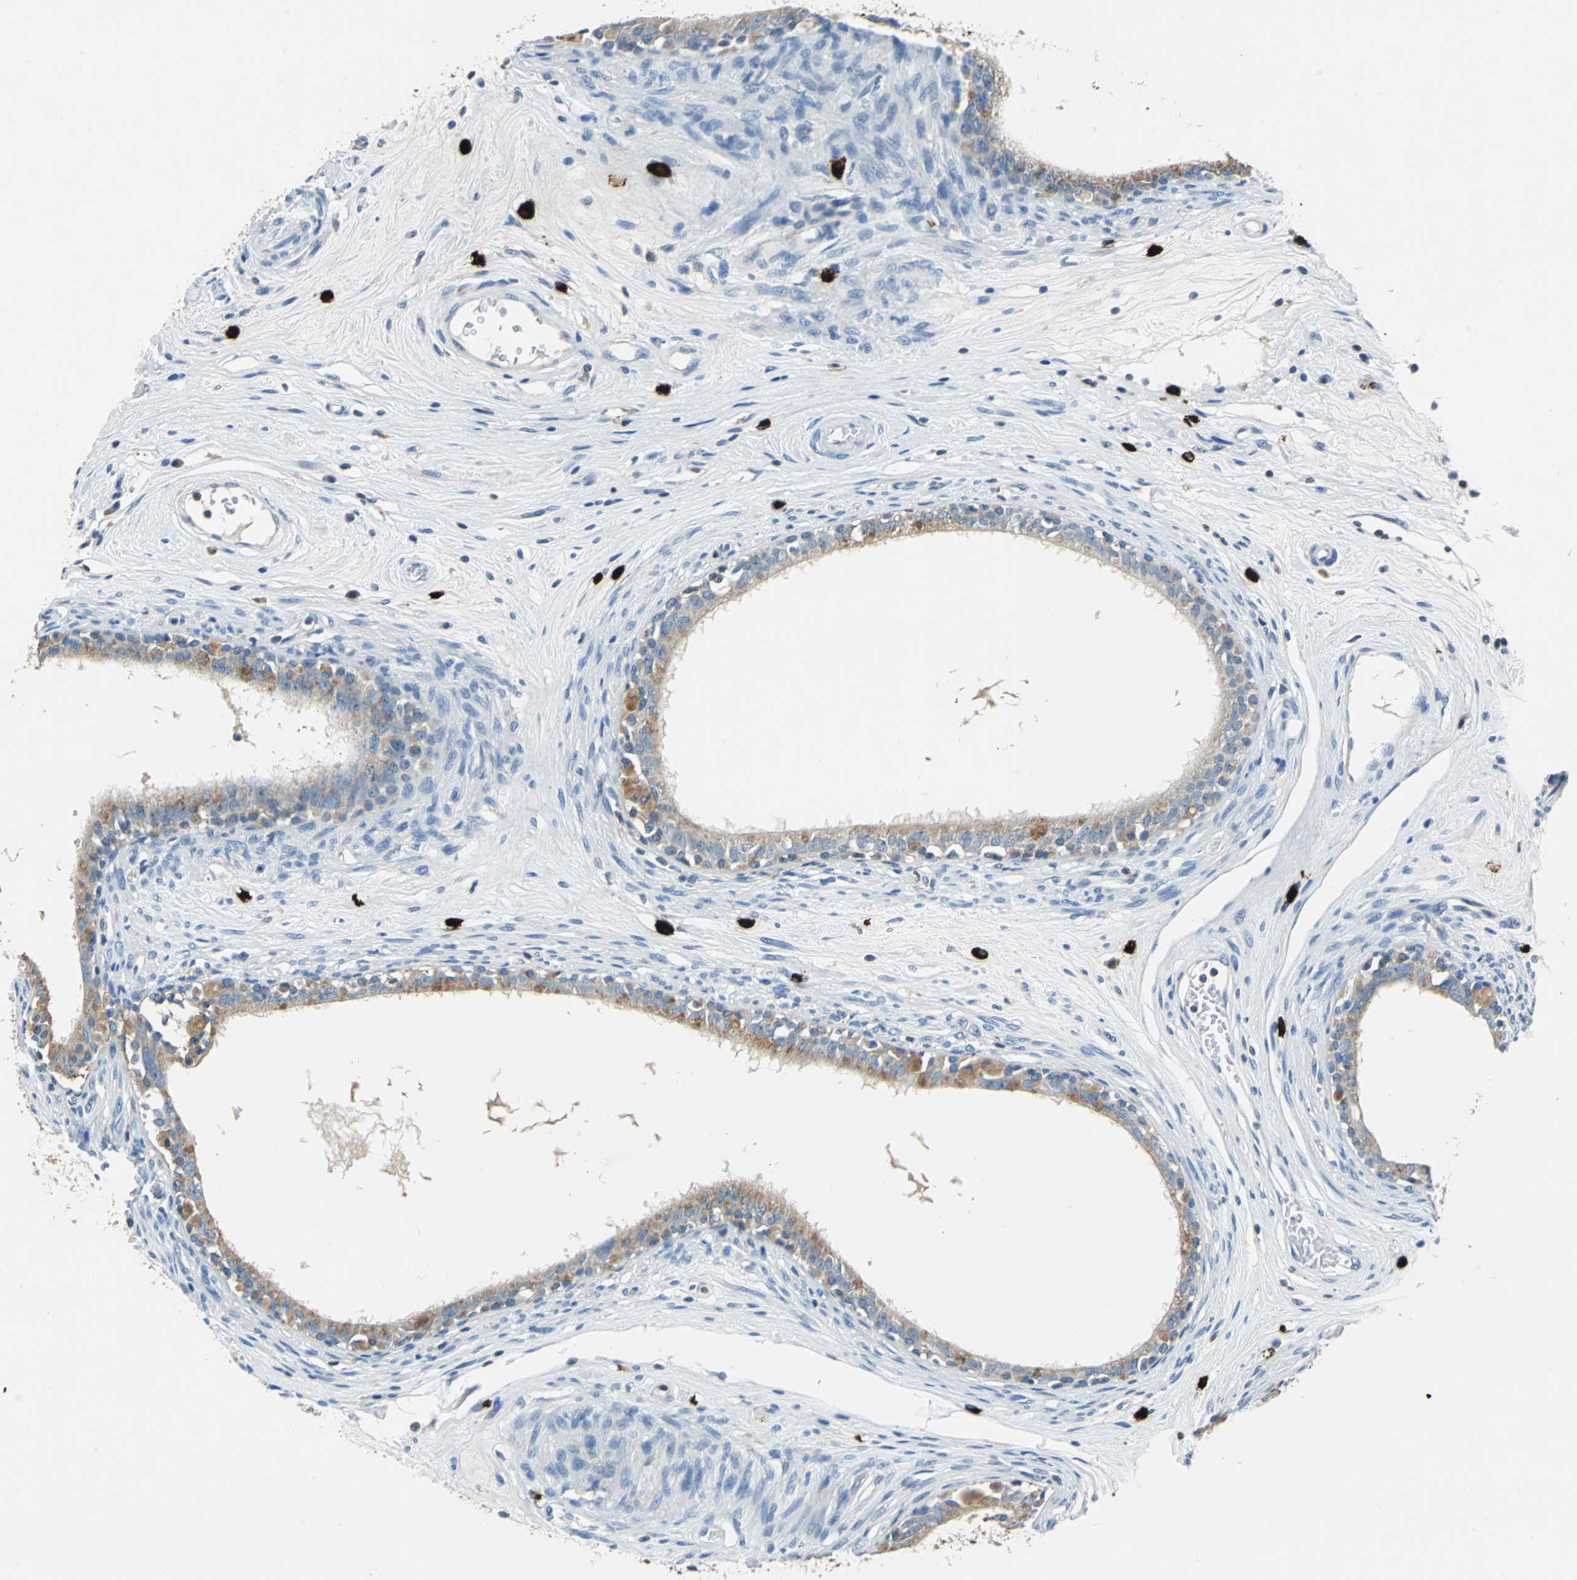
{"staining": {"intensity": "weak", "quantity": "25%-75%", "location": "cytoplasmic/membranous"}, "tissue": "epididymis", "cell_type": "Glandular cells", "image_type": "normal", "snomed": [{"axis": "morphology", "description": "Normal tissue, NOS"}, {"axis": "morphology", "description": "Inflammation, NOS"}, {"axis": "topography", "description": "Epididymis"}], "caption": "This photomicrograph reveals benign epididymis stained with immunohistochemistry to label a protein in brown. The cytoplasmic/membranous of glandular cells show weak positivity for the protein. Nuclei are counter-stained blue.", "gene": "CPA3", "patient": {"sex": "male", "age": 84}}